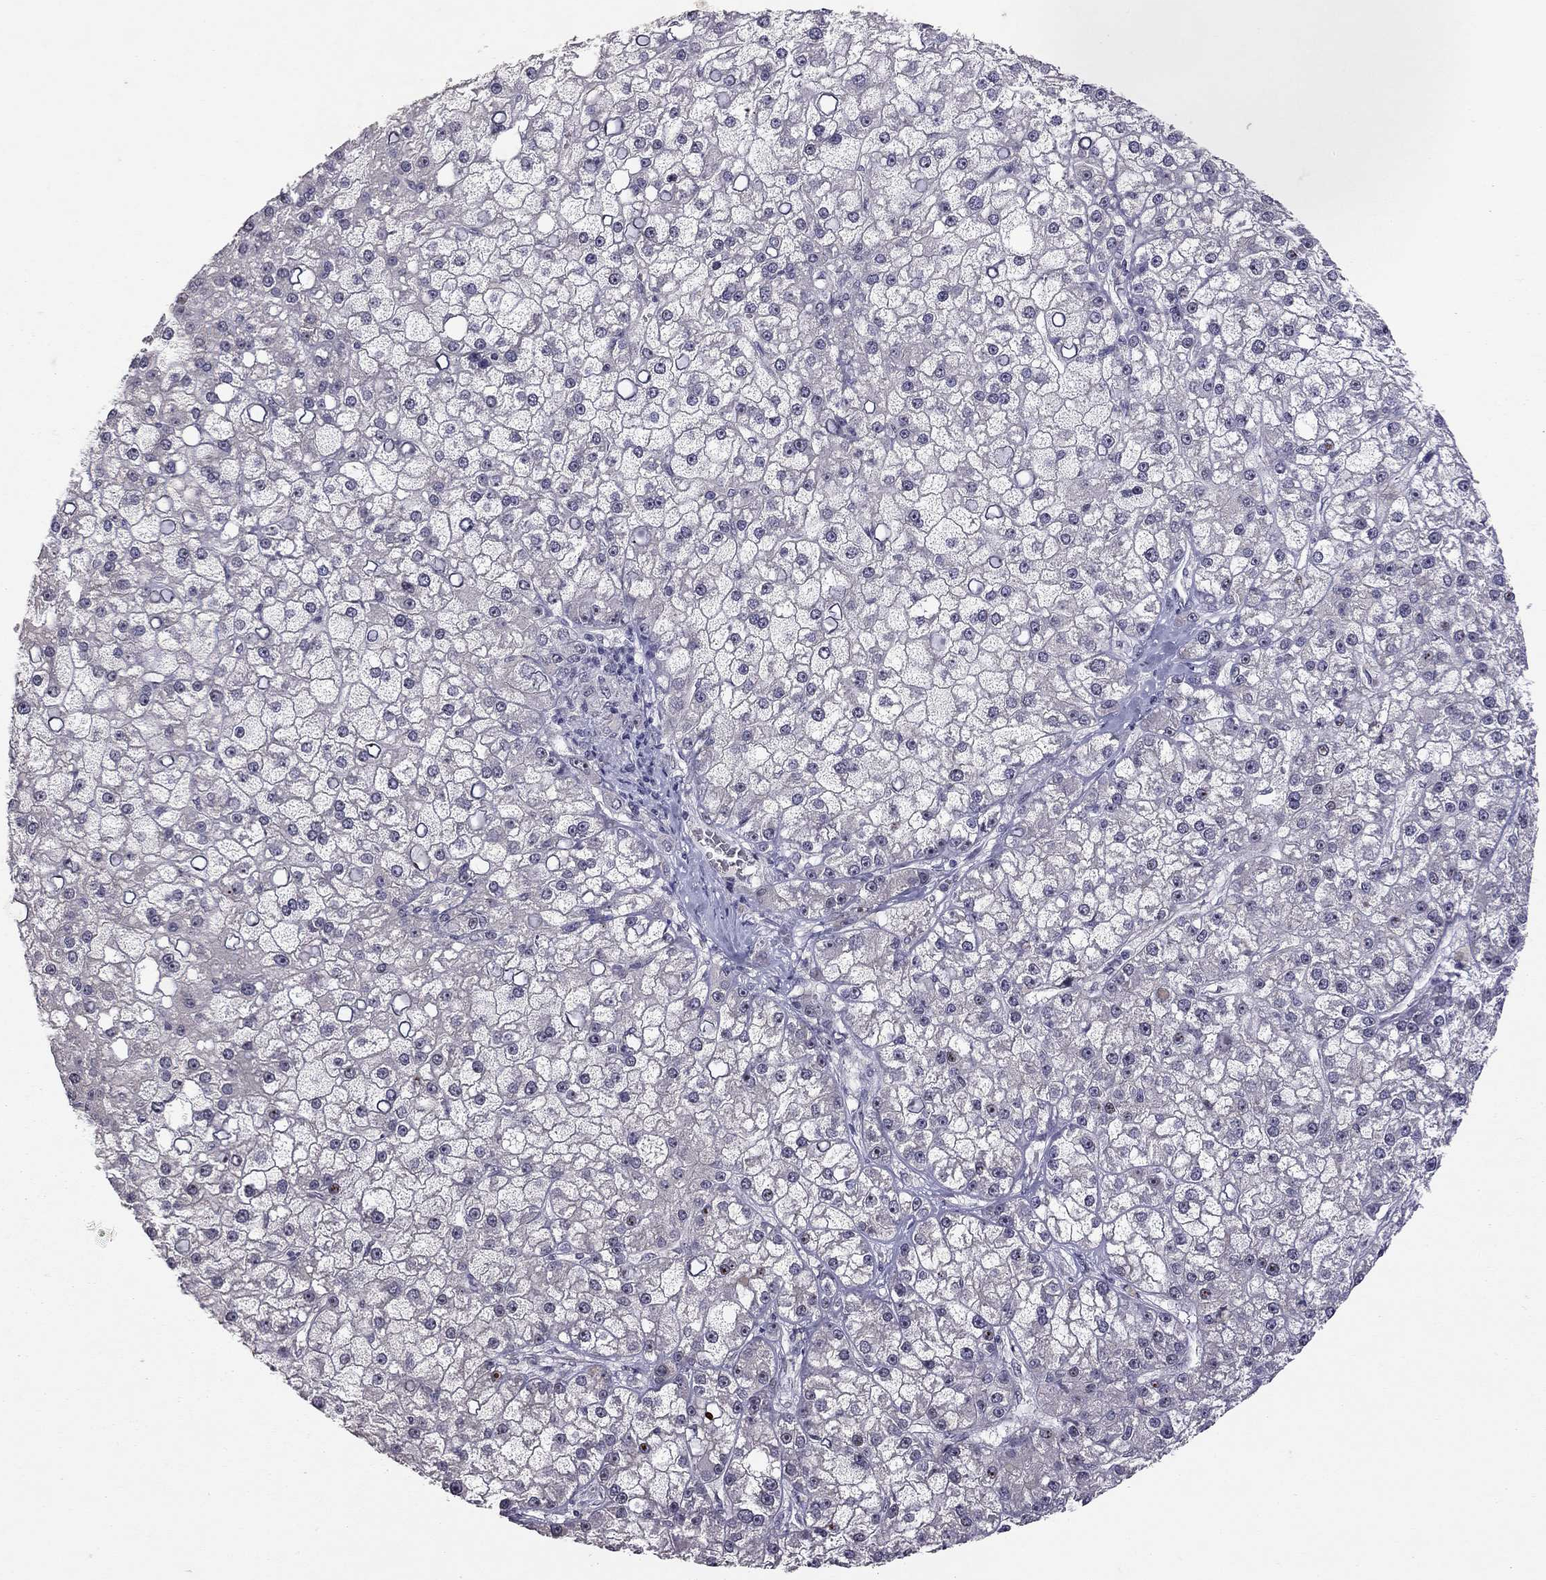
{"staining": {"intensity": "negative", "quantity": "none", "location": "none"}, "tissue": "liver cancer", "cell_type": "Tumor cells", "image_type": "cancer", "snomed": [{"axis": "morphology", "description": "Carcinoma, Hepatocellular, NOS"}, {"axis": "topography", "description": "Liver"}], "caption": "A photomicrograph of liver hepatocellular carcinoma stained for a protein exhibits no brown staining in tumor cells. (DAB immunohistochemistry visualized using brightfield microscopy, high magnification).", "gene": "STXBP6", "patient": {"sex": "male", "age": 67}}